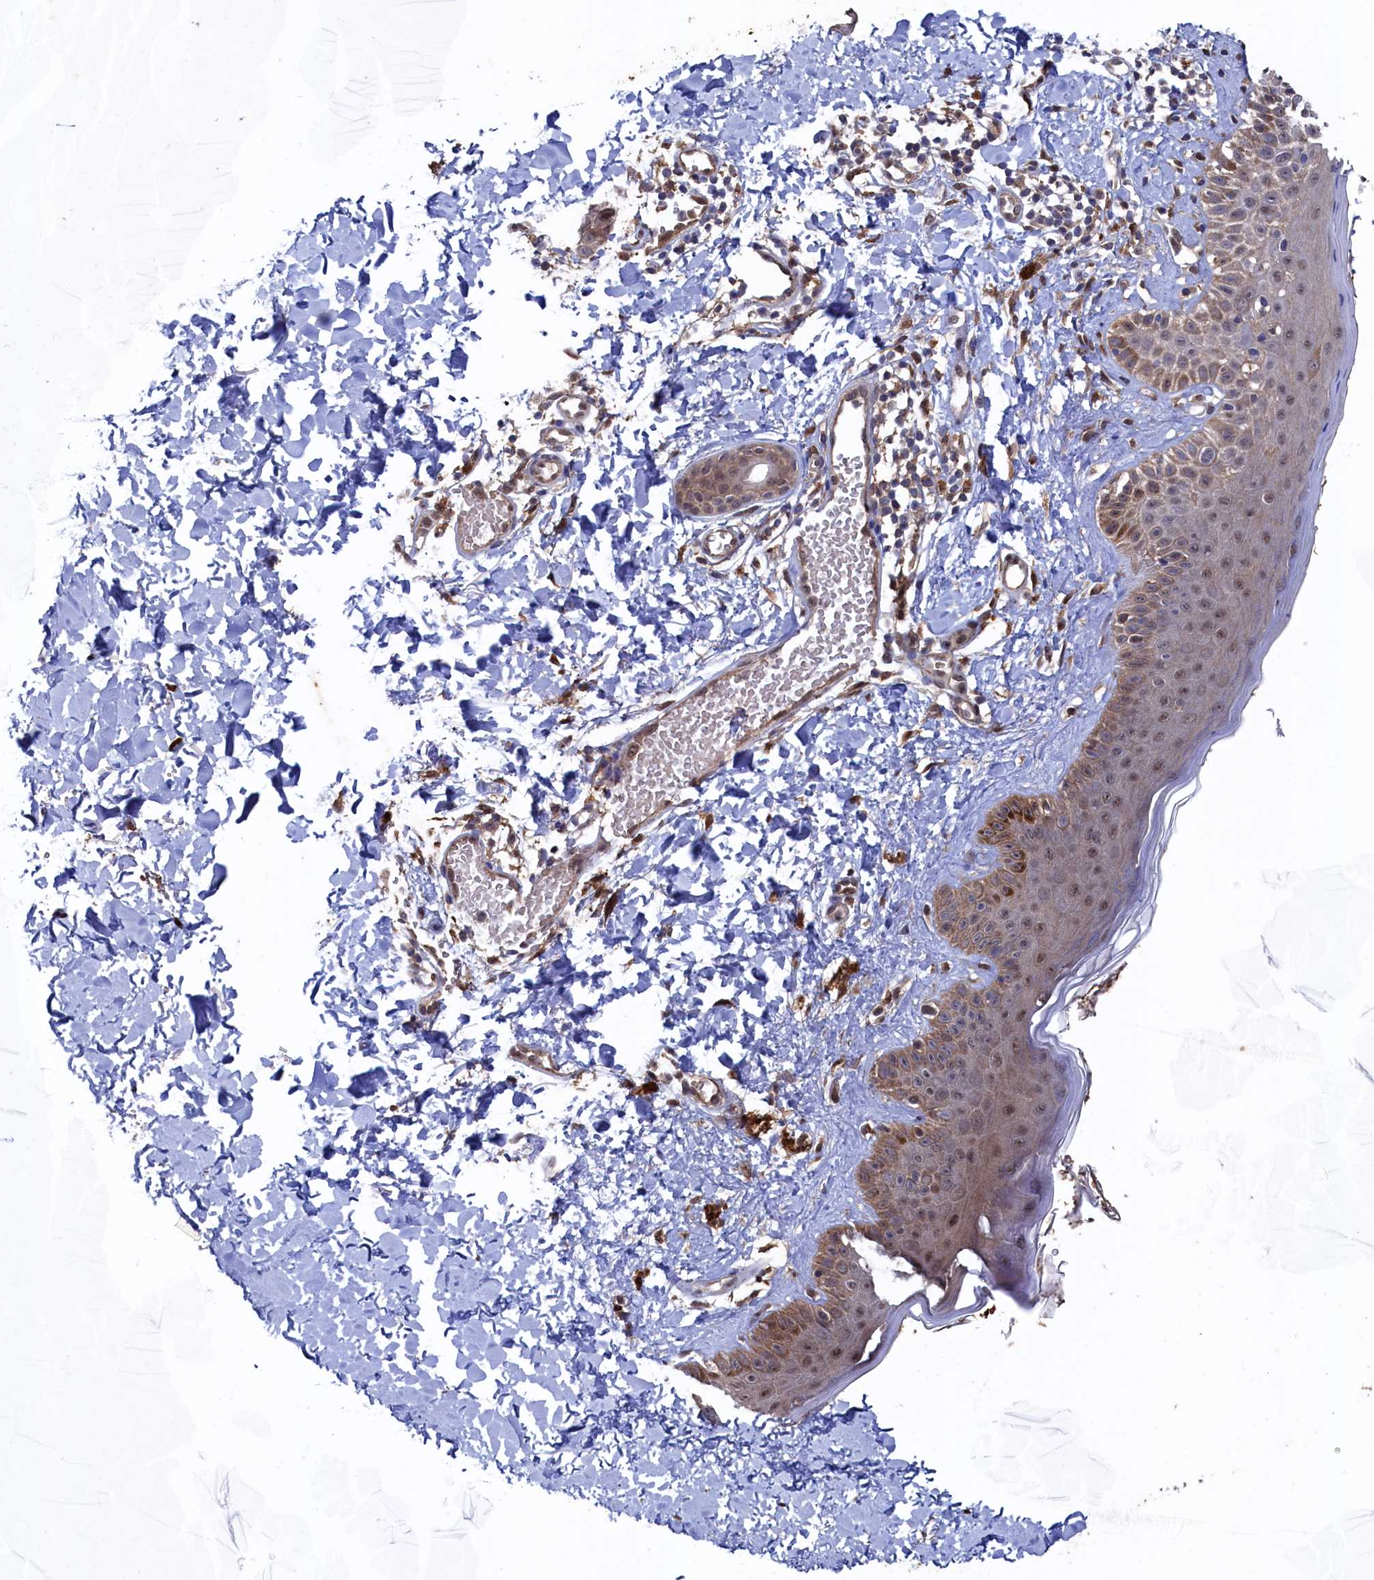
{"staining": {"intensity": "moderate", "quantity": ">75%", "location": "cytoplasmic/membranous"}, "tissue": "skin", "cell_type": "Fibroblasts", "image_type": "normal", "snomed": [{"axis": "morphology", "description": "Normal tissue, NOS"}, {"axis": "topography", "description": "Skin"}], "caption": "Fibroblasts show medium levels of moderate cytoplasmic/membranous expression in approximately >75% of cells in normal skin. (DAB (3,3'-diaminobenzidine) IHC with brightfield microscopy, high magnification).", "gene": "RNH1", "patient": {"sex": "male", "age": 52}}